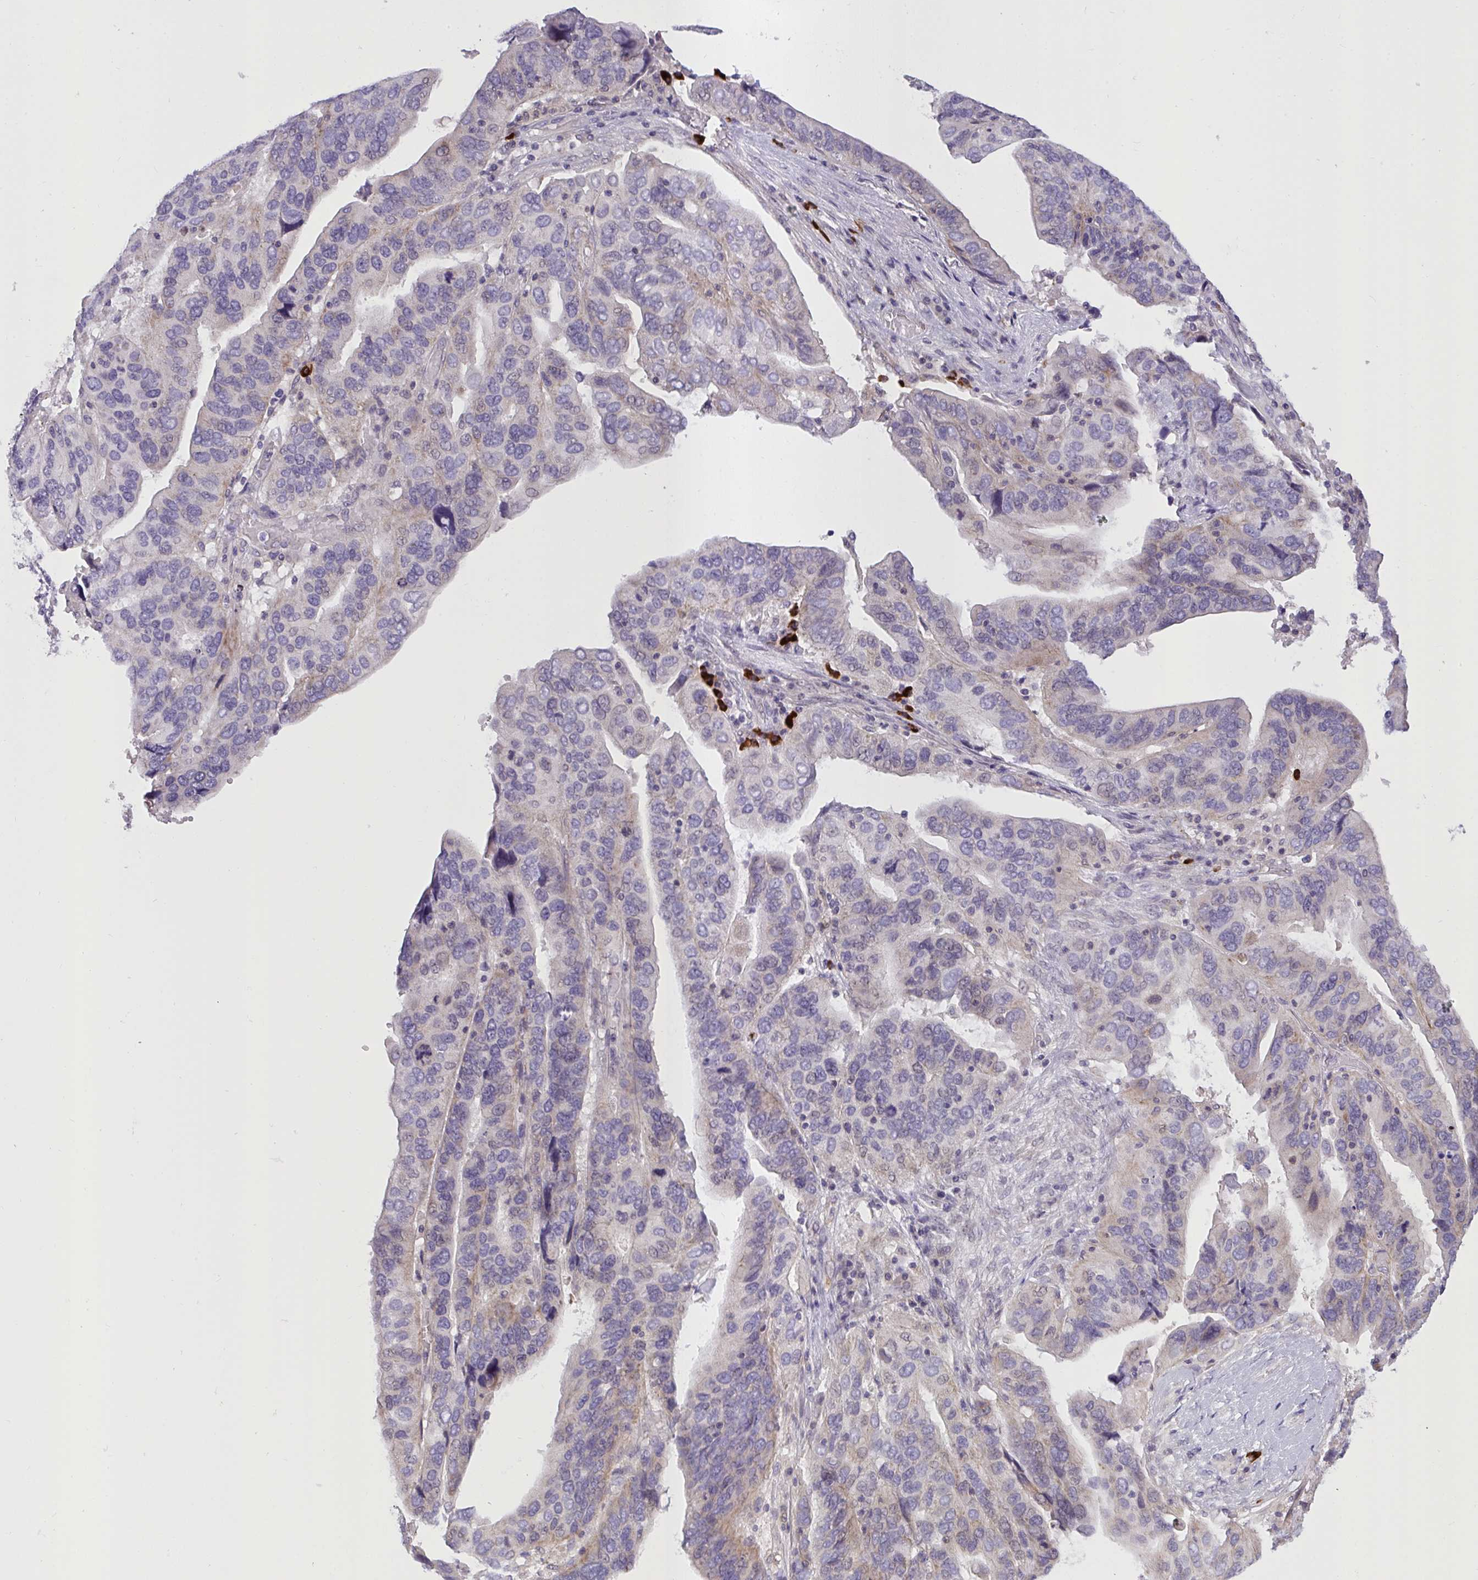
{"staining": {"intensity": "weak", "quantity": "<25%", "location": "cytoplasmic/membranous"}, "tissue": "ovarian cancer", "cell_type": "Tumor cells", "image_type": "cancer", "snomed": [{"axis": "morphology", "description": "Cystadenocarcinoma, serous, NOS"}, {"axis": "topography", "description": "Ovary"}], "caption": "High power microscopy photomicrograph of an immunohistochemistry (IHC) histopathology image of ovarian cancer (serous cystadenocarcinoma), revealing no significant expression in tumor cells. (IHC, brightfield microscopy, high magnification).", "gene": "SEMA6B", "patient": {"sex": "female", "age": 79}}